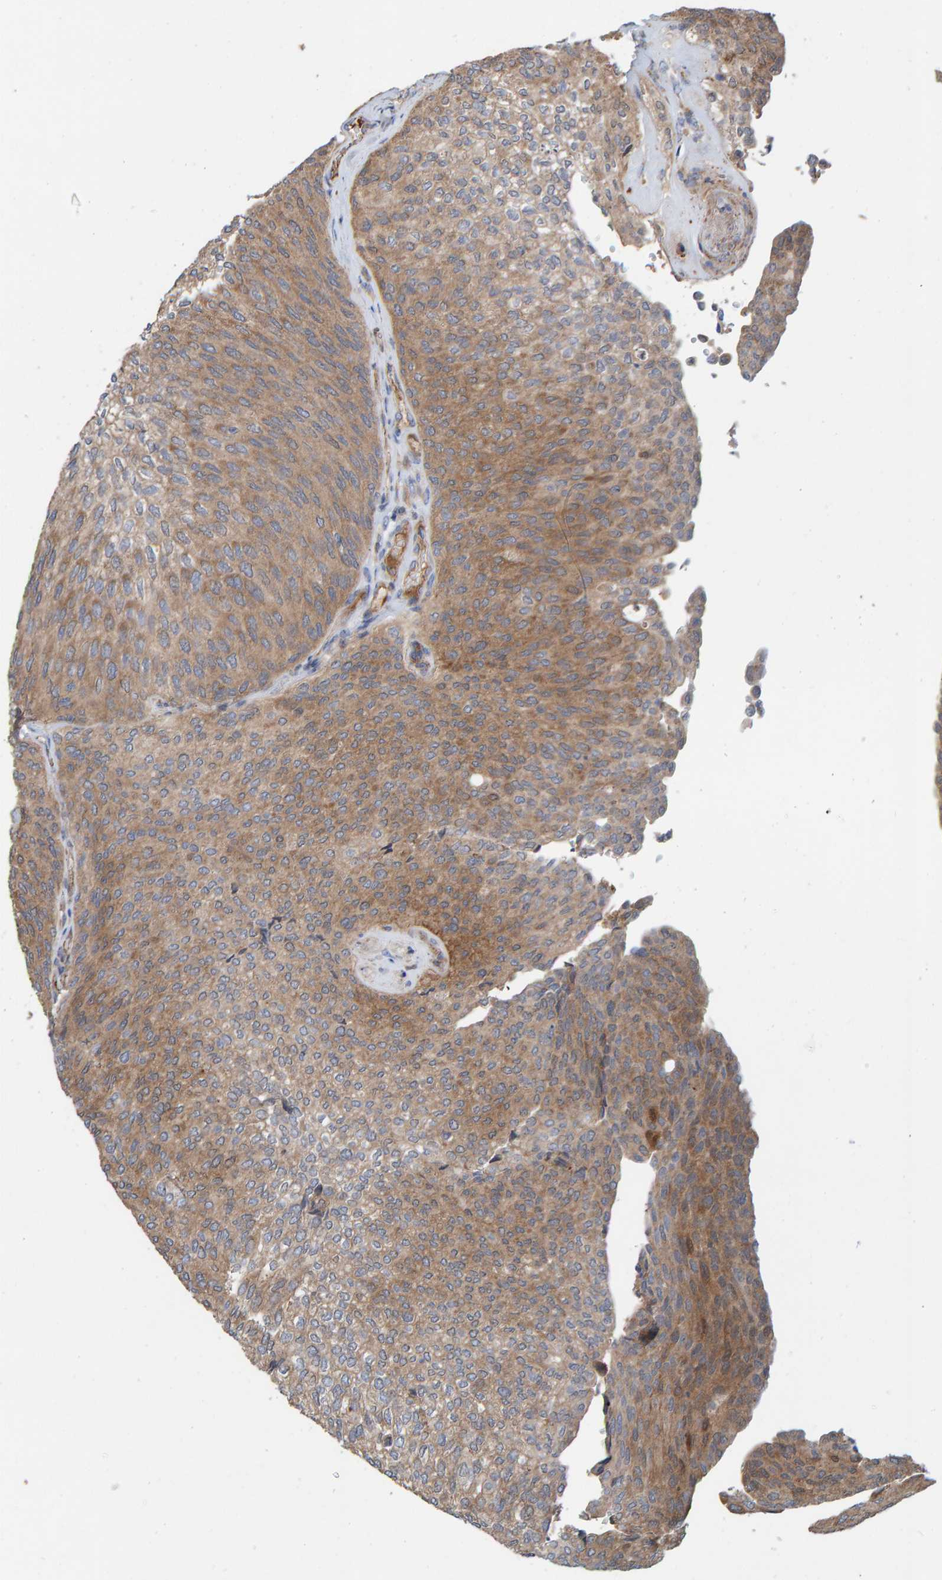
{"staining": {"intensity": "moderate", "quantity": "25%-75%", "location": "cytoplasmic/membranous"}, "tissue": "urothelial cancer", "cell_type": "Tumor cells", "image_type": "cancer", "snomed": [{"axis": "morphology", "description": "Urothelial carcinoma, Low grade"}, {"axis": "topography", "description": "Urinary bladder"}], "caption": "DAB (3,3'-diaminobenzidine) immunohistochemical staining of human low-grade urothelial carcinoma shows moderate cytoplasmic/membranous protein positivity in approximately 25%-75% of tumor cells.", "gene": "KIAA0753", "patient": {"sex": "female", "age": 79}}